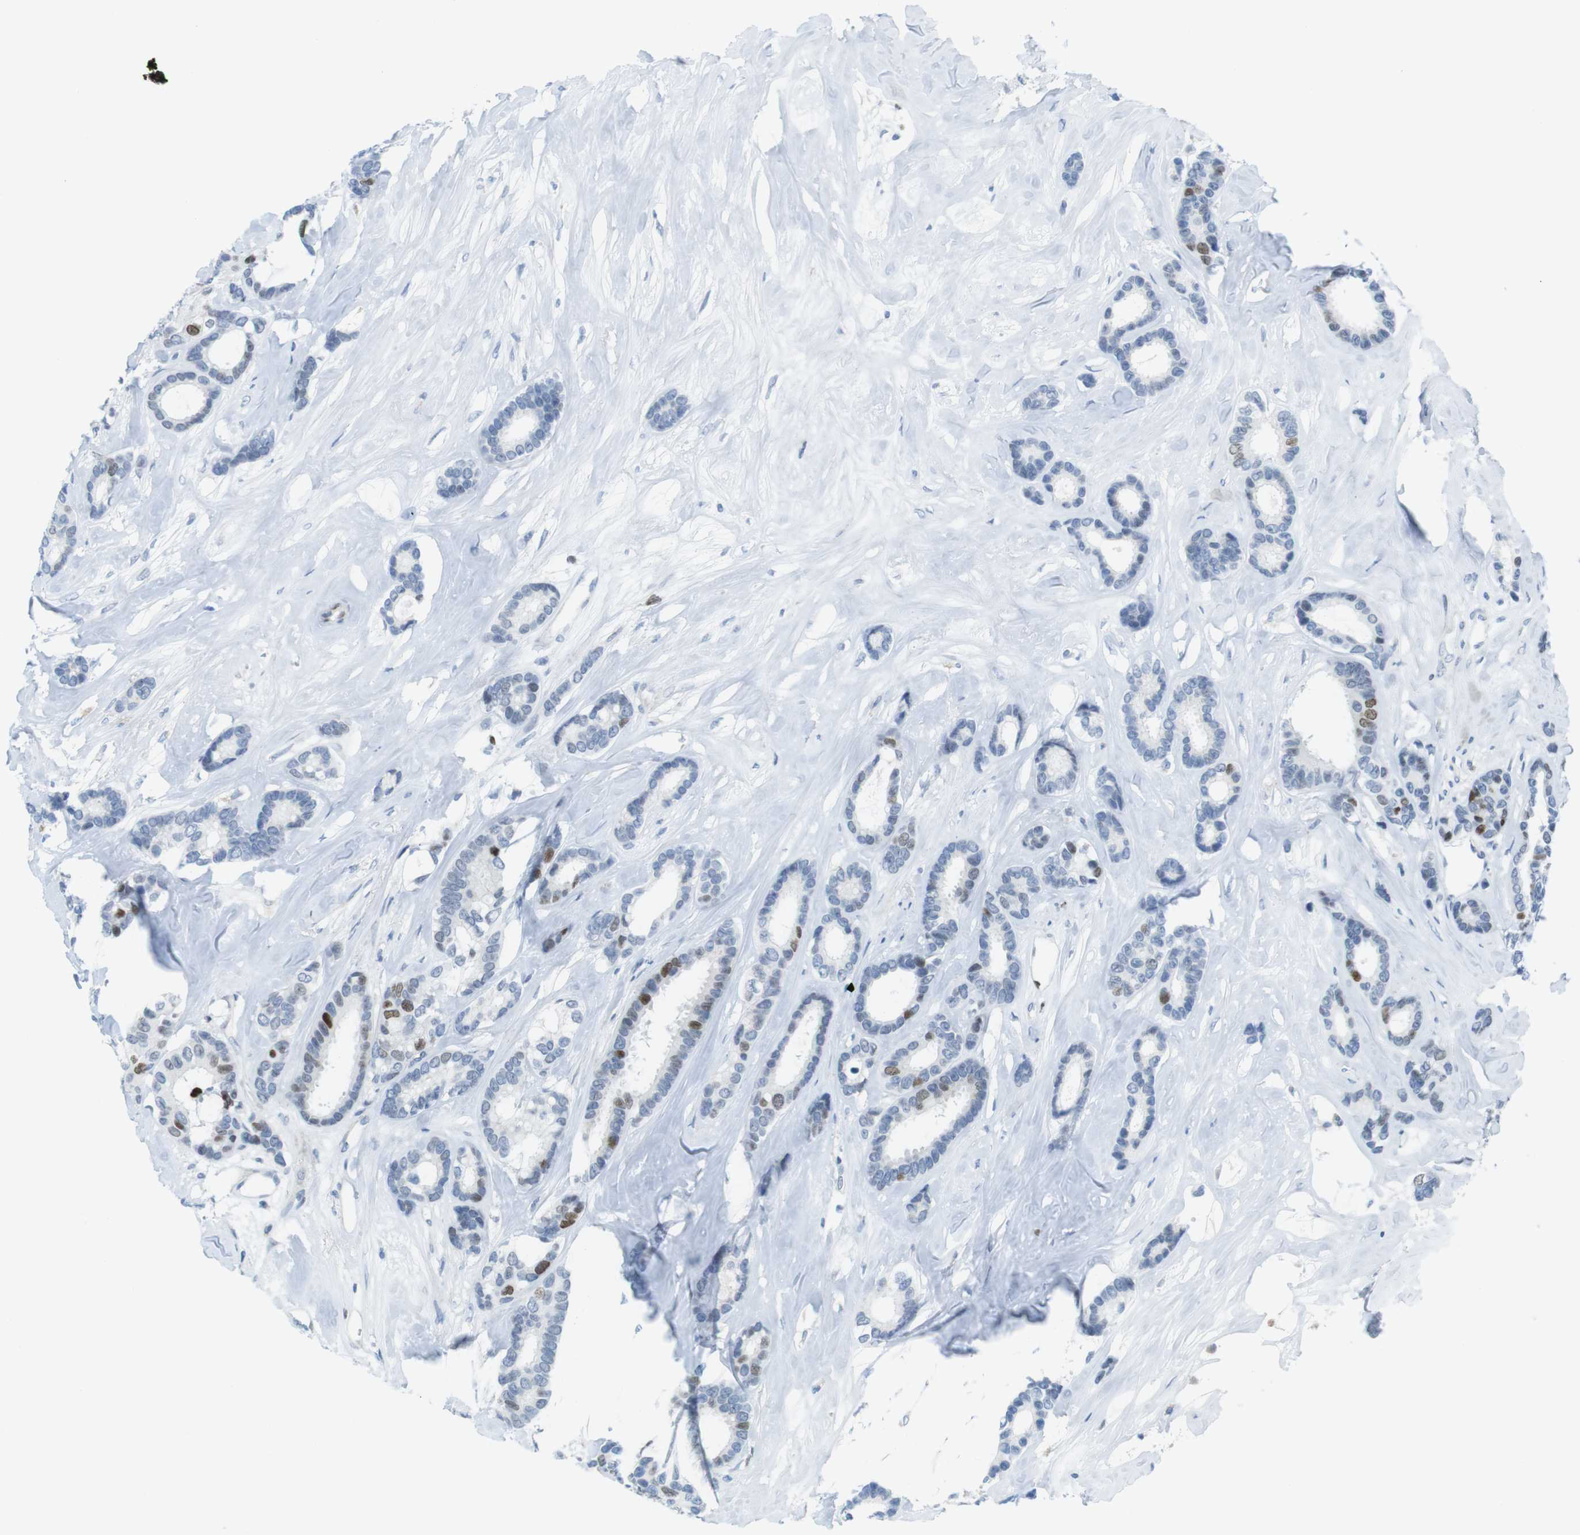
{"staining": {"intensity": "moderate", "quantity": "<25%", "location": "nuclear"}, "tissue": "breast cancer", "cell_type": "Tumor cells", "image_type": "cancer", "snomed": [{"axis": "morphology", "description": "Duct carcinoma"}, {"axis": "topography", "description": "Breast"}], "caption": "Immunohistochemistry photomicrograph of breast cancer (infiltrating ductal carcinoma) stained for a protein (brown), which exhibits low levels of moderate nuclear expression in about <25% of tumor cells.", "gene": "CHAF1A", "patient": {"sex": "female", "age": 87}}